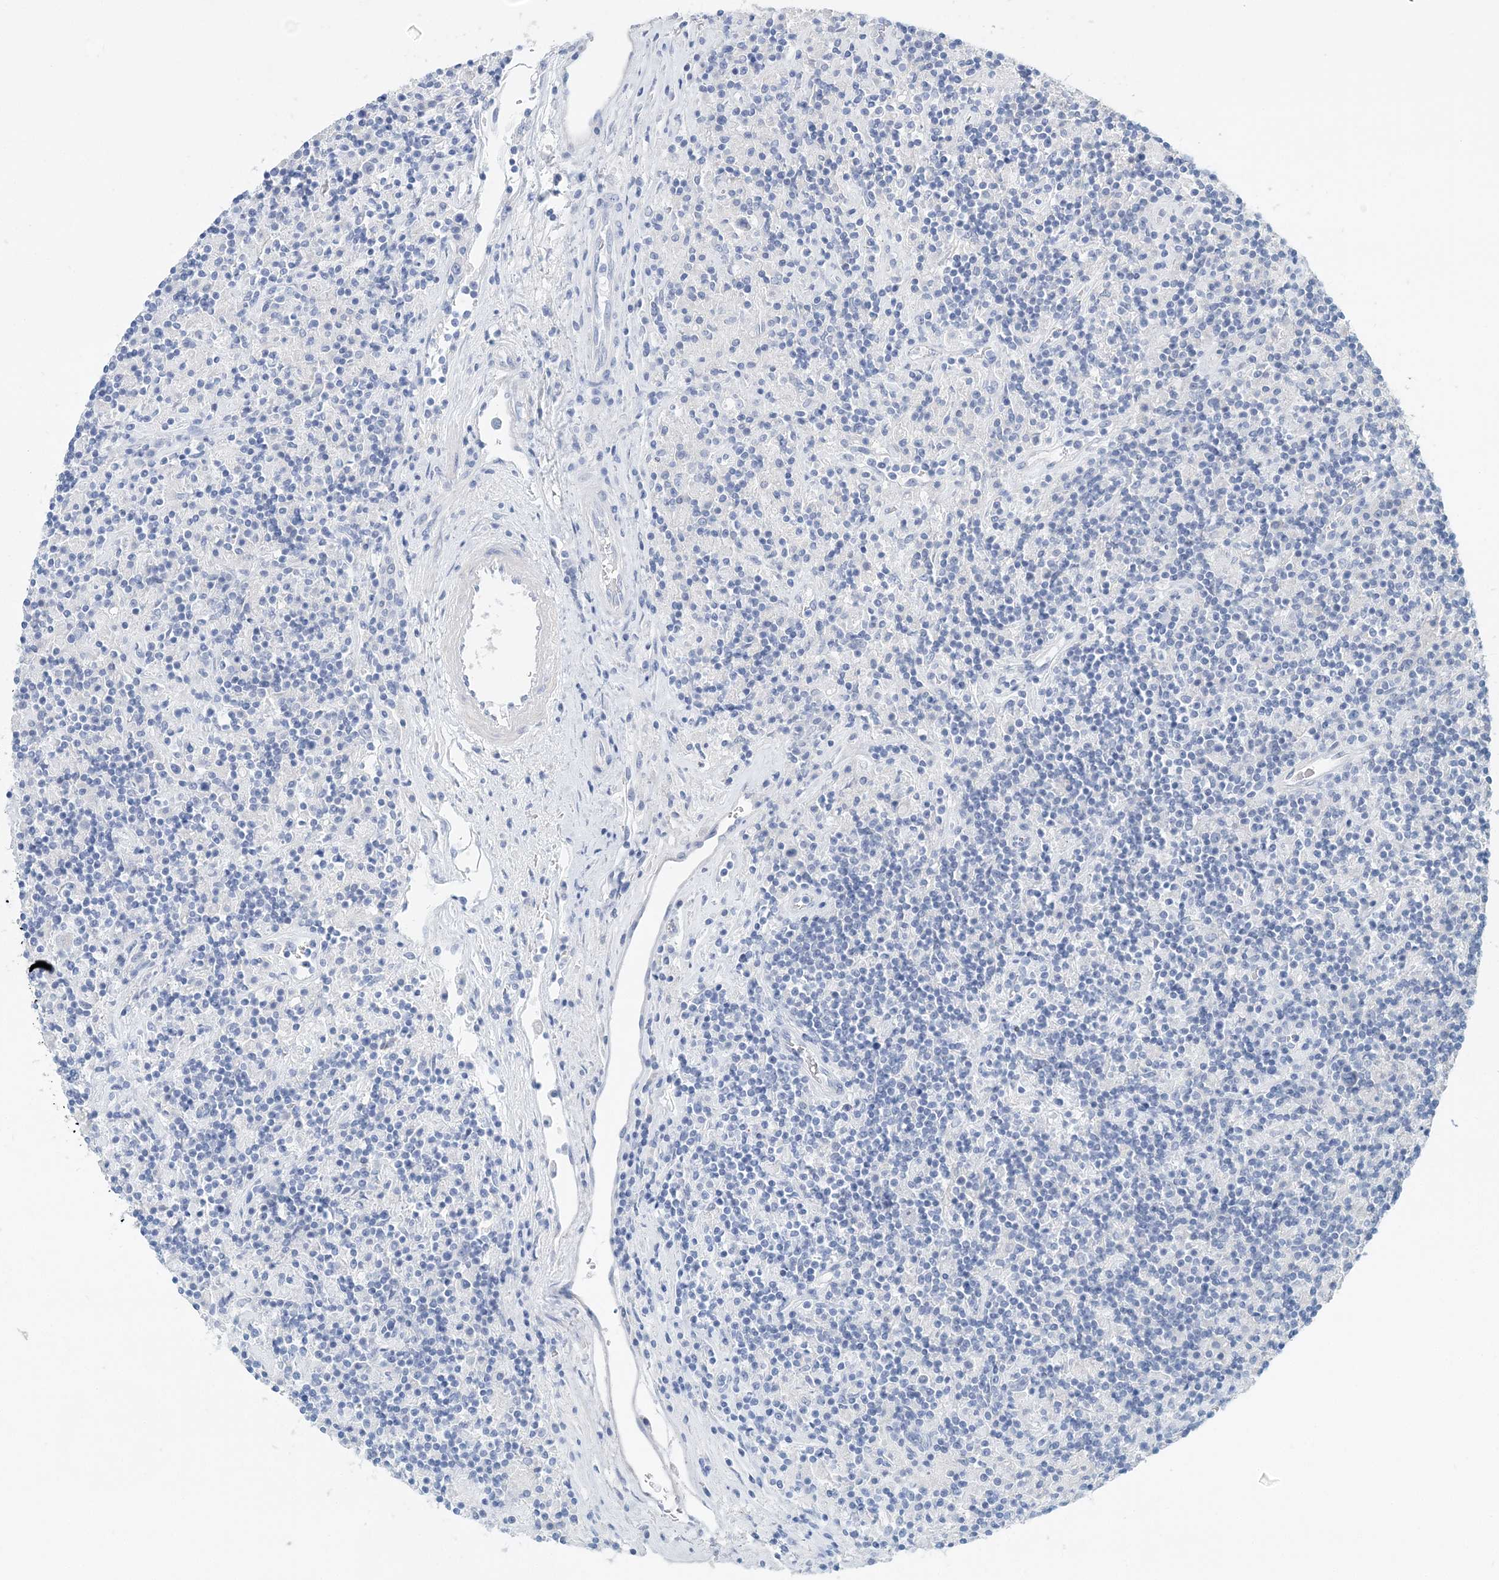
{"staining": {"intensity": "negative", "quantity": "none", "location": "none"}, "tissue": "lymphoma", "cell_type": "Tumor cells", "image_type": "cancer", "snomed": [{"axis": "morphology", "description": "Hodgkin's disease, NOS"}, {"axis": "topography", "description": "Lymph node"}], "caption": "Tumor cells are negative for protein expression in human lymphoma.", "gene": "LRRIQ4", "patient": {"sex": "male", "age": 70}}